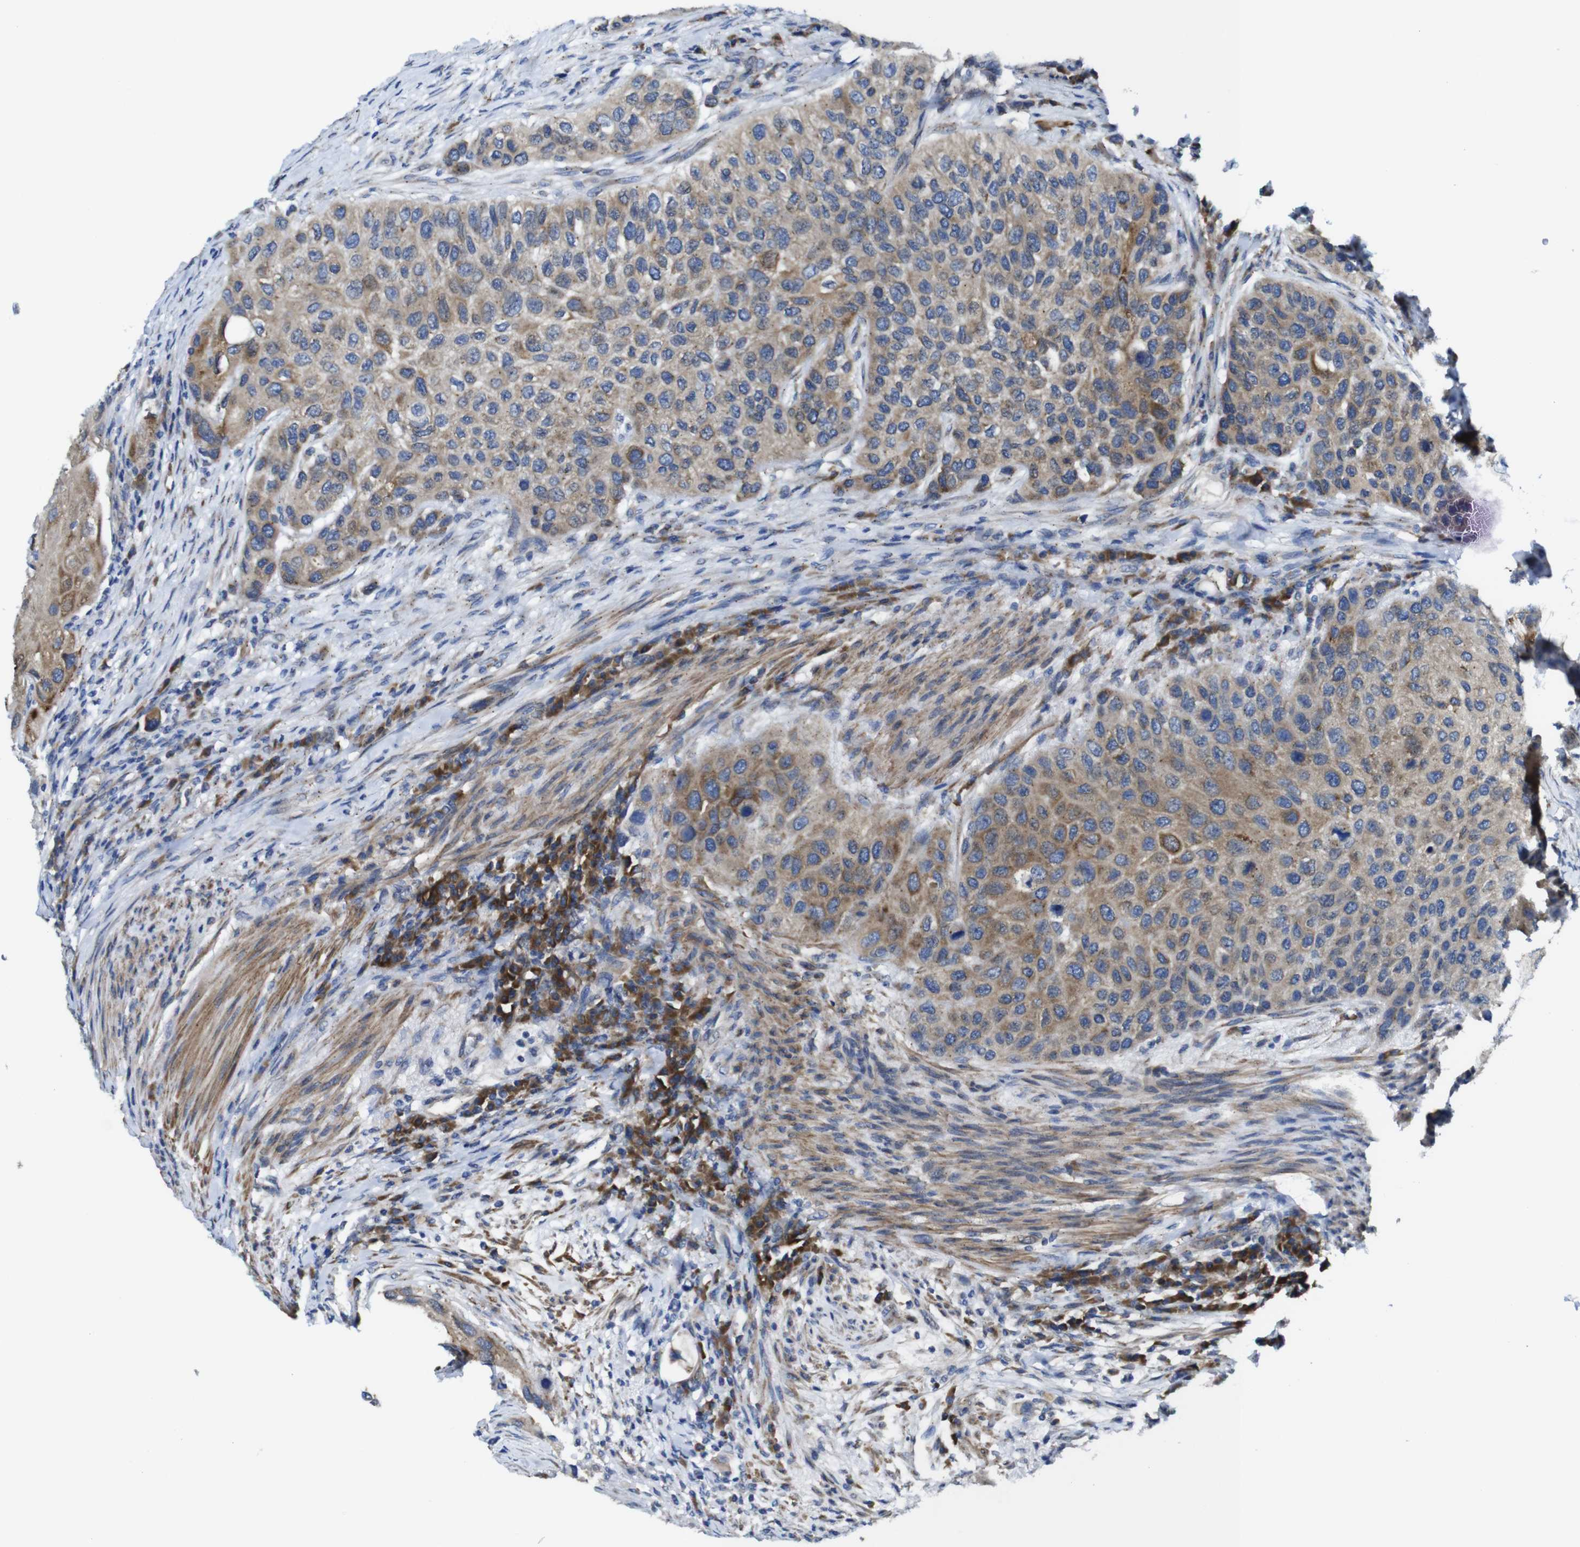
{"staining": {"intensity": "weak", "quantity": "25%-75%", "location": "cytoplasmic/membranous"}, "tissue": "urothelial cancer", "cell_type": "Tumor cells", "image_type": "cancer", "snomed": [{"axis": "morphology", "description": "Urothelial carcinoma, High grade"}, {"axis": "topography", "description": "Urinary bladder"}], "caption": "Urothelial cancer was stained to show a protein in brown. There is low levels of weak cytoplasmic/membranous positivity in about 25%-75% of tumor cells.", "gene": "DDRGK1", "patient": {"sex": "female", "age": 56}}